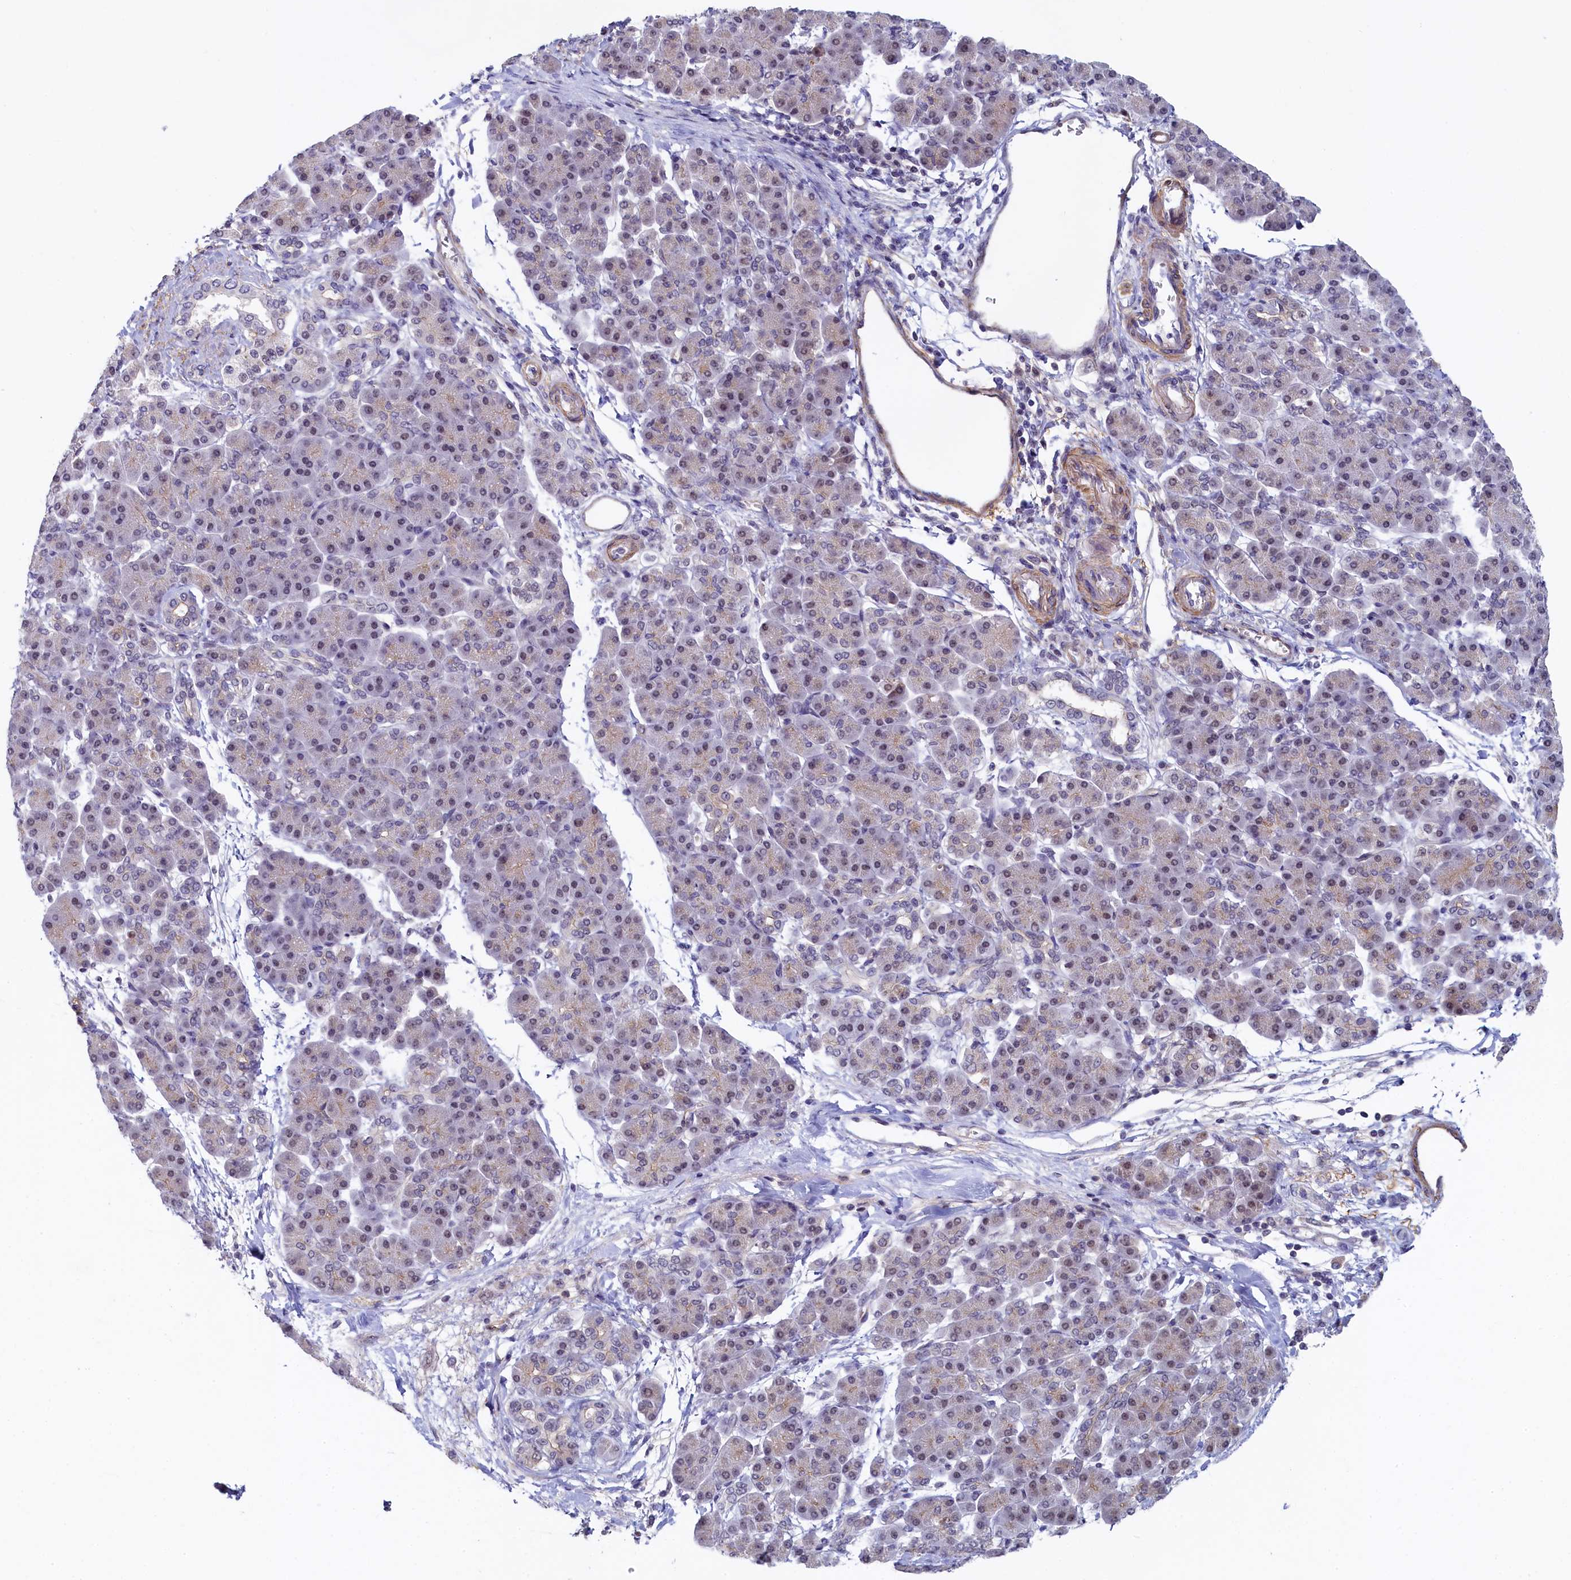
{"staining": {"intensity": "negative", "quantity": "none", "location": "none"}, "tissue": "pancreatic cancer", "cell_type": "Tumor cells", "image_type": "cancer", "snomed": [{"axis": "morphology", "description": "Adenocarcinoma, NOS"}, {"axis": "topography", "description": "Pancreas"}], "caption": "There is no significant expression in tumor cells of pancreatic cancer. (DAB (3,3'-diaminobenzidine) immunohistochemistry, high magnification).", "gene": "INTS14", "patient": {"sex": "female", "age": 55}}